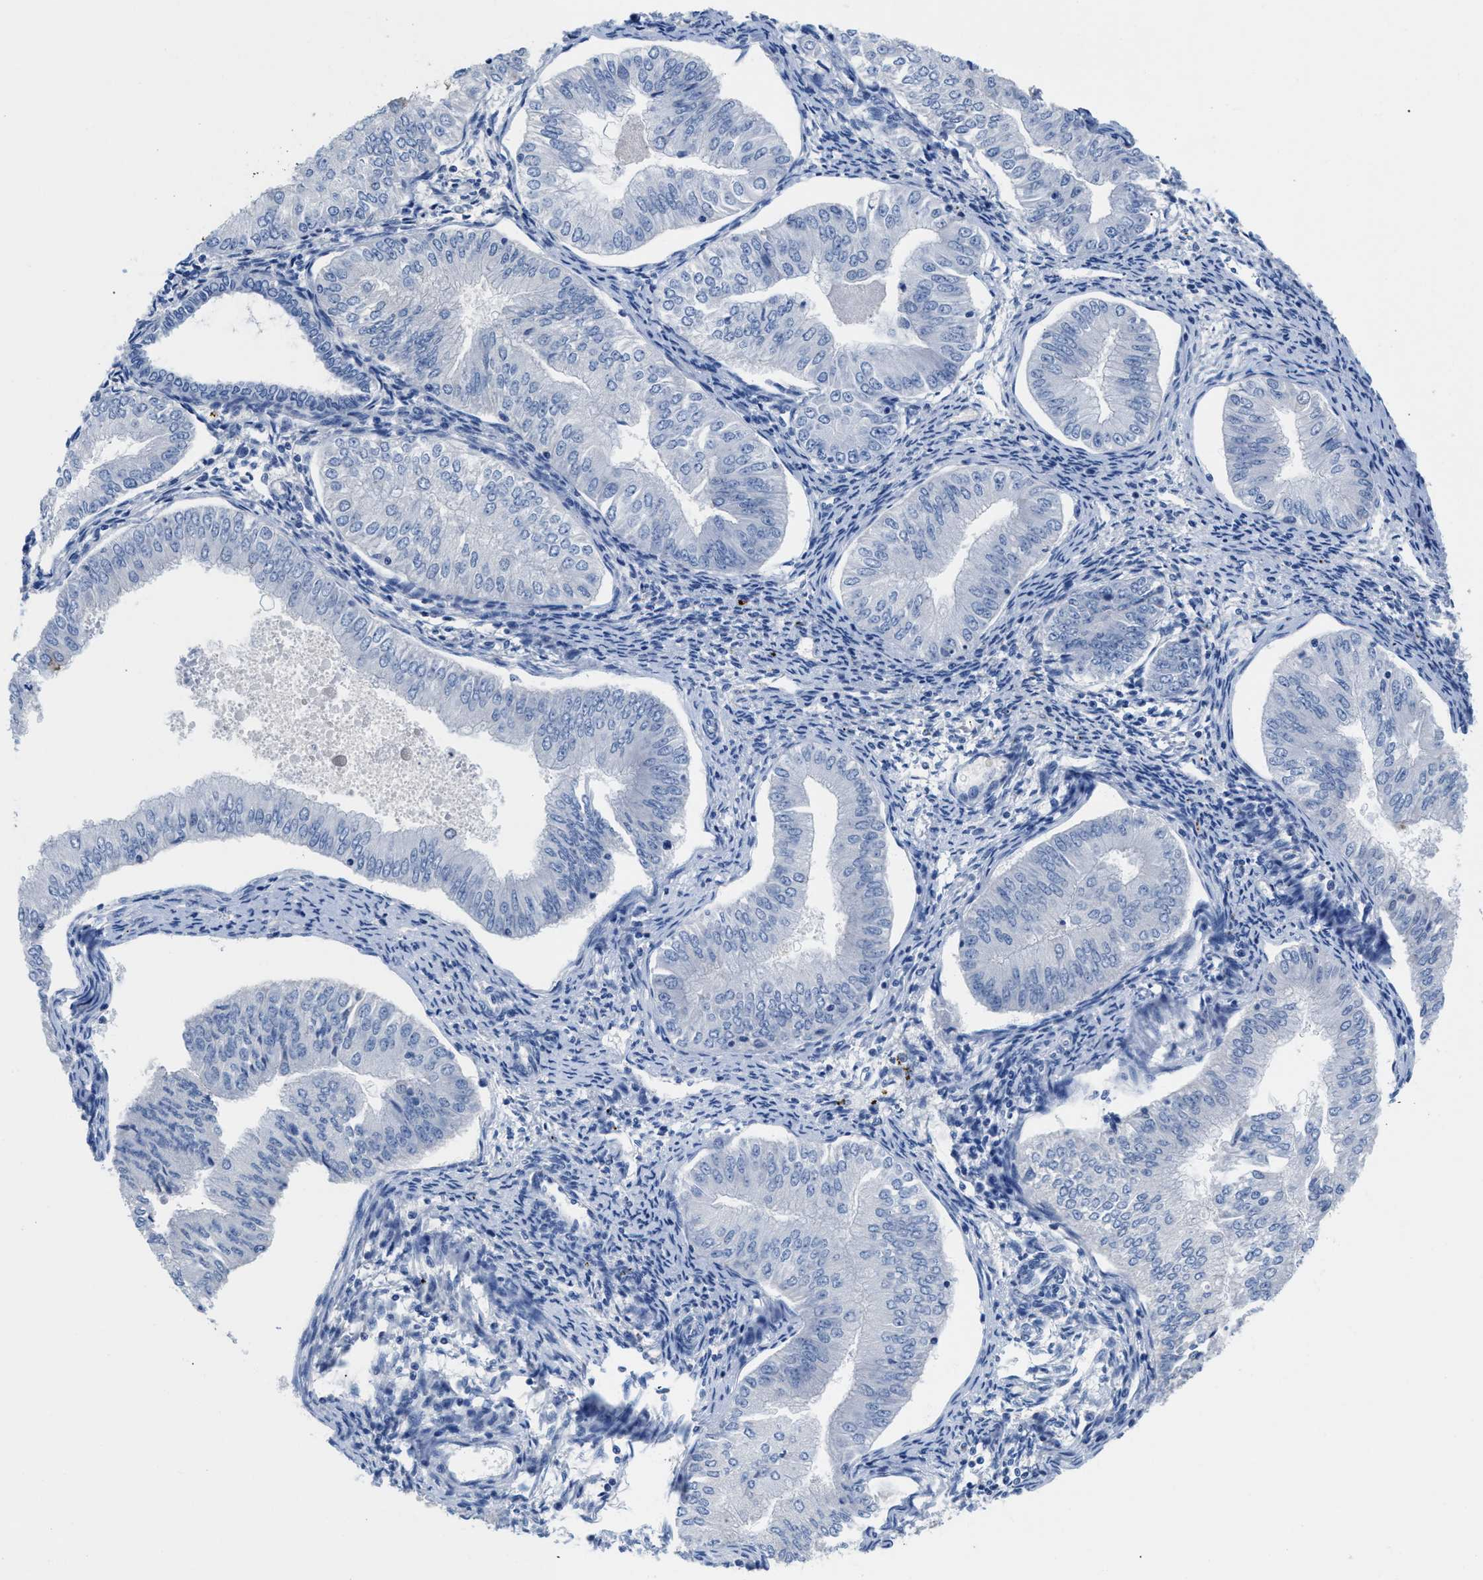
{"staining": {"intensity": "negative", "quantity": "none", "location": "none"}, "tissue": "endometrial cancer", "cell_type": "Tumor cells", "image_type": "cancer", "snomed": [{"axis": "morphology", "description": "Normal tissue, NOS"}, {"axis": "morphology", "description": "Adenocarcinoma, NOS"}, {"axis": "topography", "description": "Endometrium"}], "caption": "Tumor cells show no significant protein positivity in endometrial cancer (adenocarcinoma). (DAB (3,3'-diaminobenzidine) IHC, high magnification).", "gene": "SLFN13", "patient": {"sex": "female", "age": 53}}